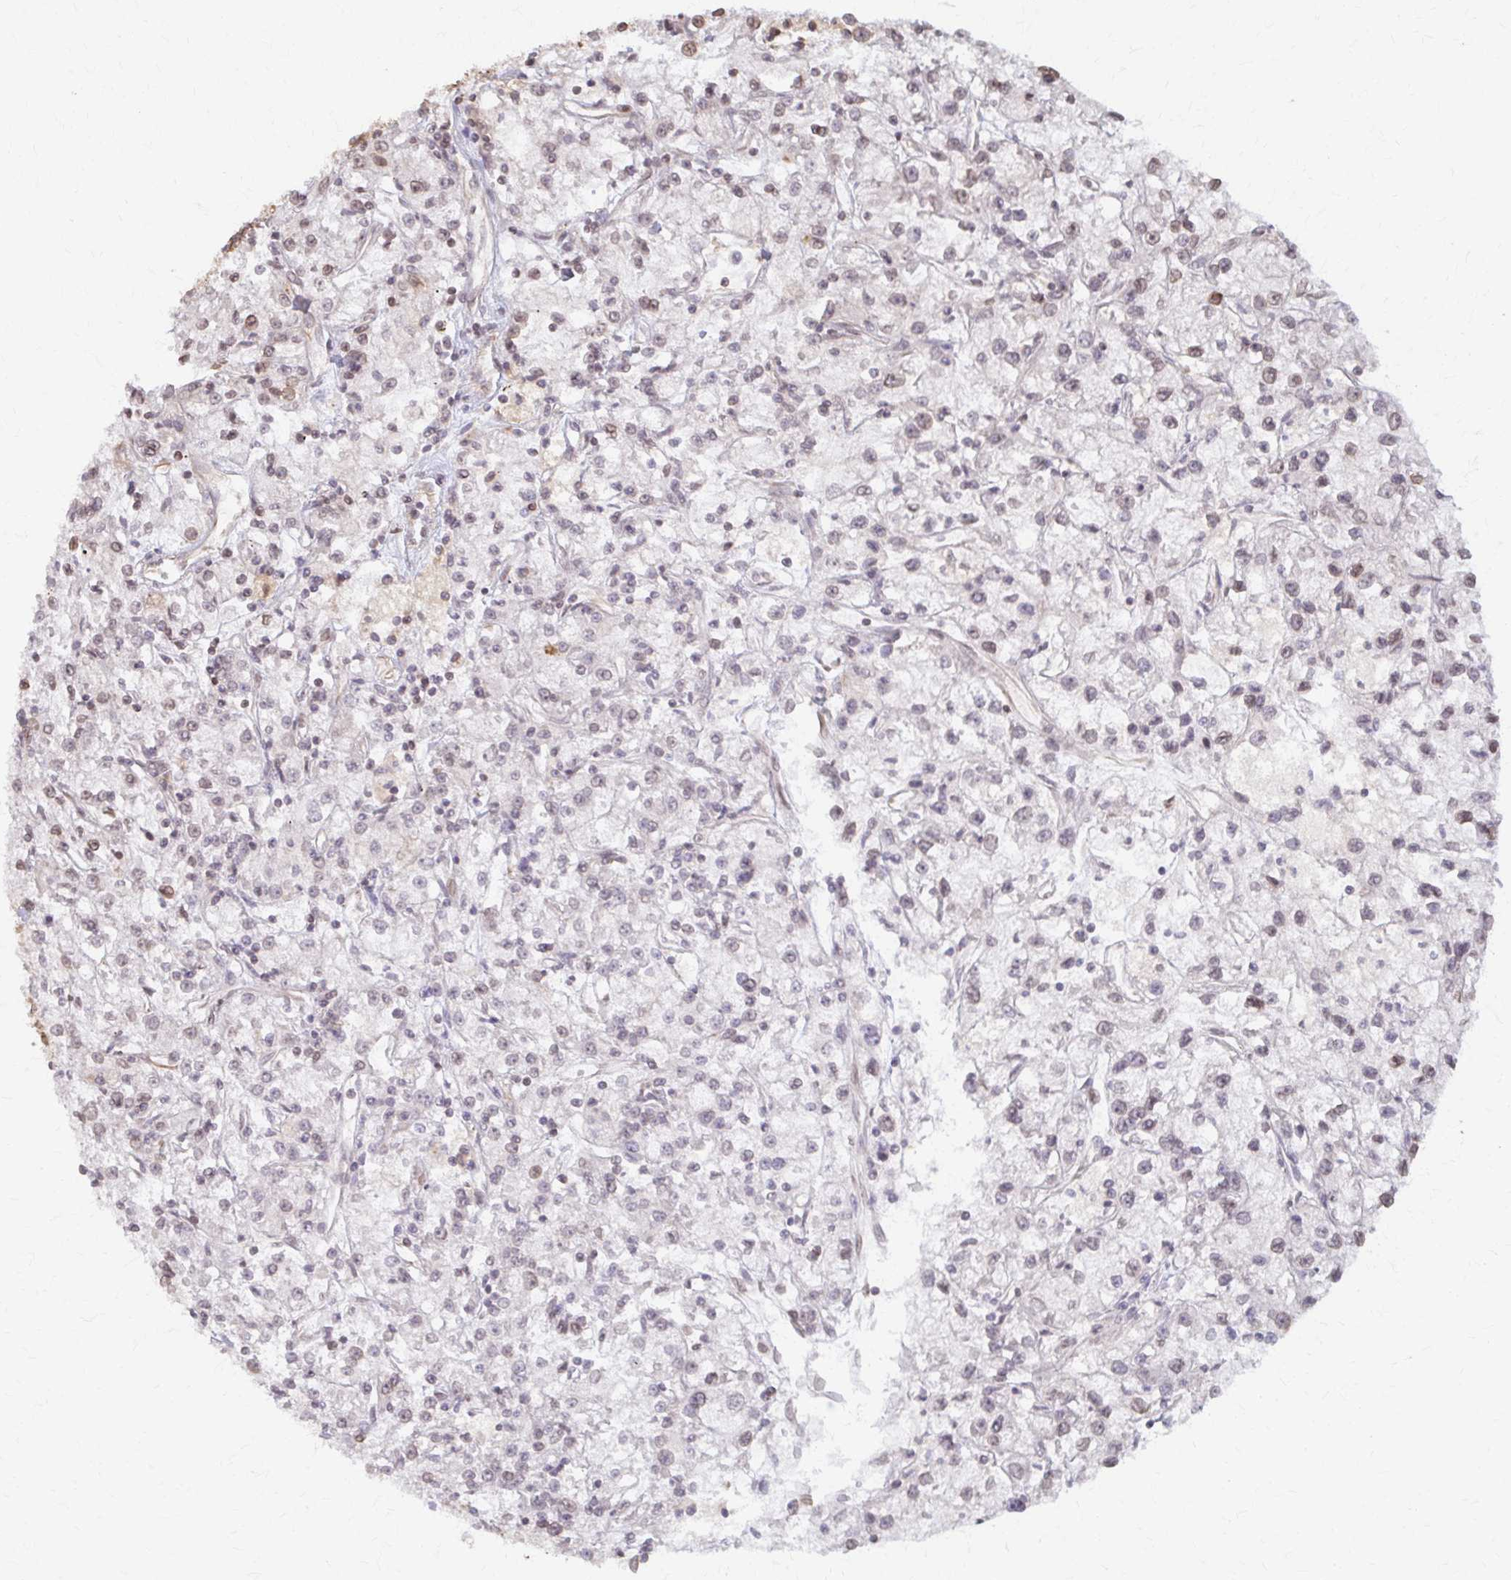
{"staining": {"intensity": "negative", "quantity": "none", "location": "none"}, "tissue": "renal cancer", "cell_type": "Tumor cells", "image_type": "cancer", "snomed": [{"axis": "morphology", "description": "Adenocarcinoma, NOS"}, {"axis": "topography", "description": "Kidney"}], "caption": "IHC micrograph of human adenocarcinoma (renal) stained for a protein (brown), which displays no staining in tumor cells.", "gene": "ARHGAP35", "patient": {"sex": "female", "age": 59}}